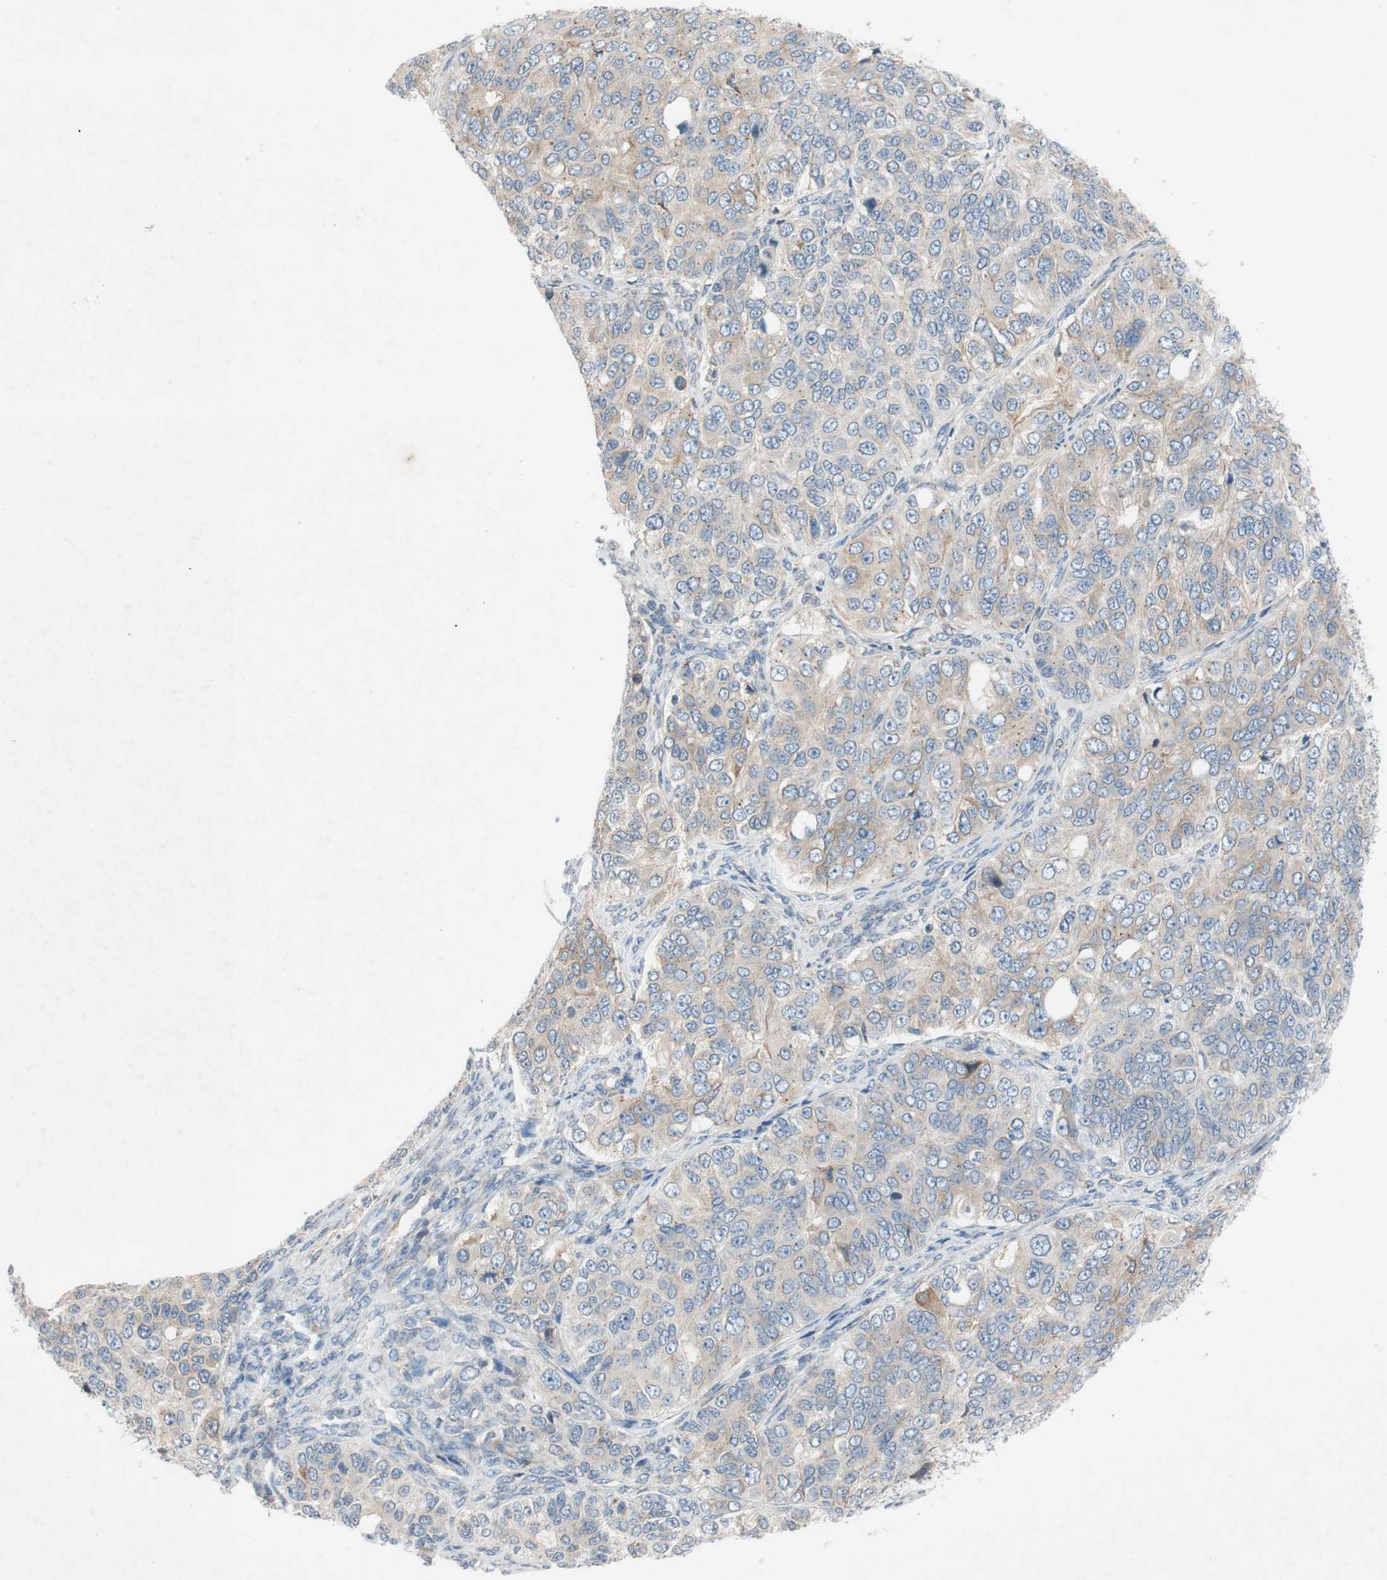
{"staining": {"intensity": "weak", "quantity": ">75%", "location": "cytoplasmic/membranous"}, "tissue": "ovarian cancer", "cell_type": "Tumor cells", "image_type": "cancer", "snomed": [{"axis": "morphology", "description": "Carcinoma, endometroid"}, {"axis": "topography", "description": "Ovary"}], "caption": "Human ovarian endometroid carcinoma stained with a brown dye reveals weak cytoplasmic/membranous positive staining in about >75% of tumor cells.", "gene": "ADD2", "patient": {"sex": "female", "age": 51}}